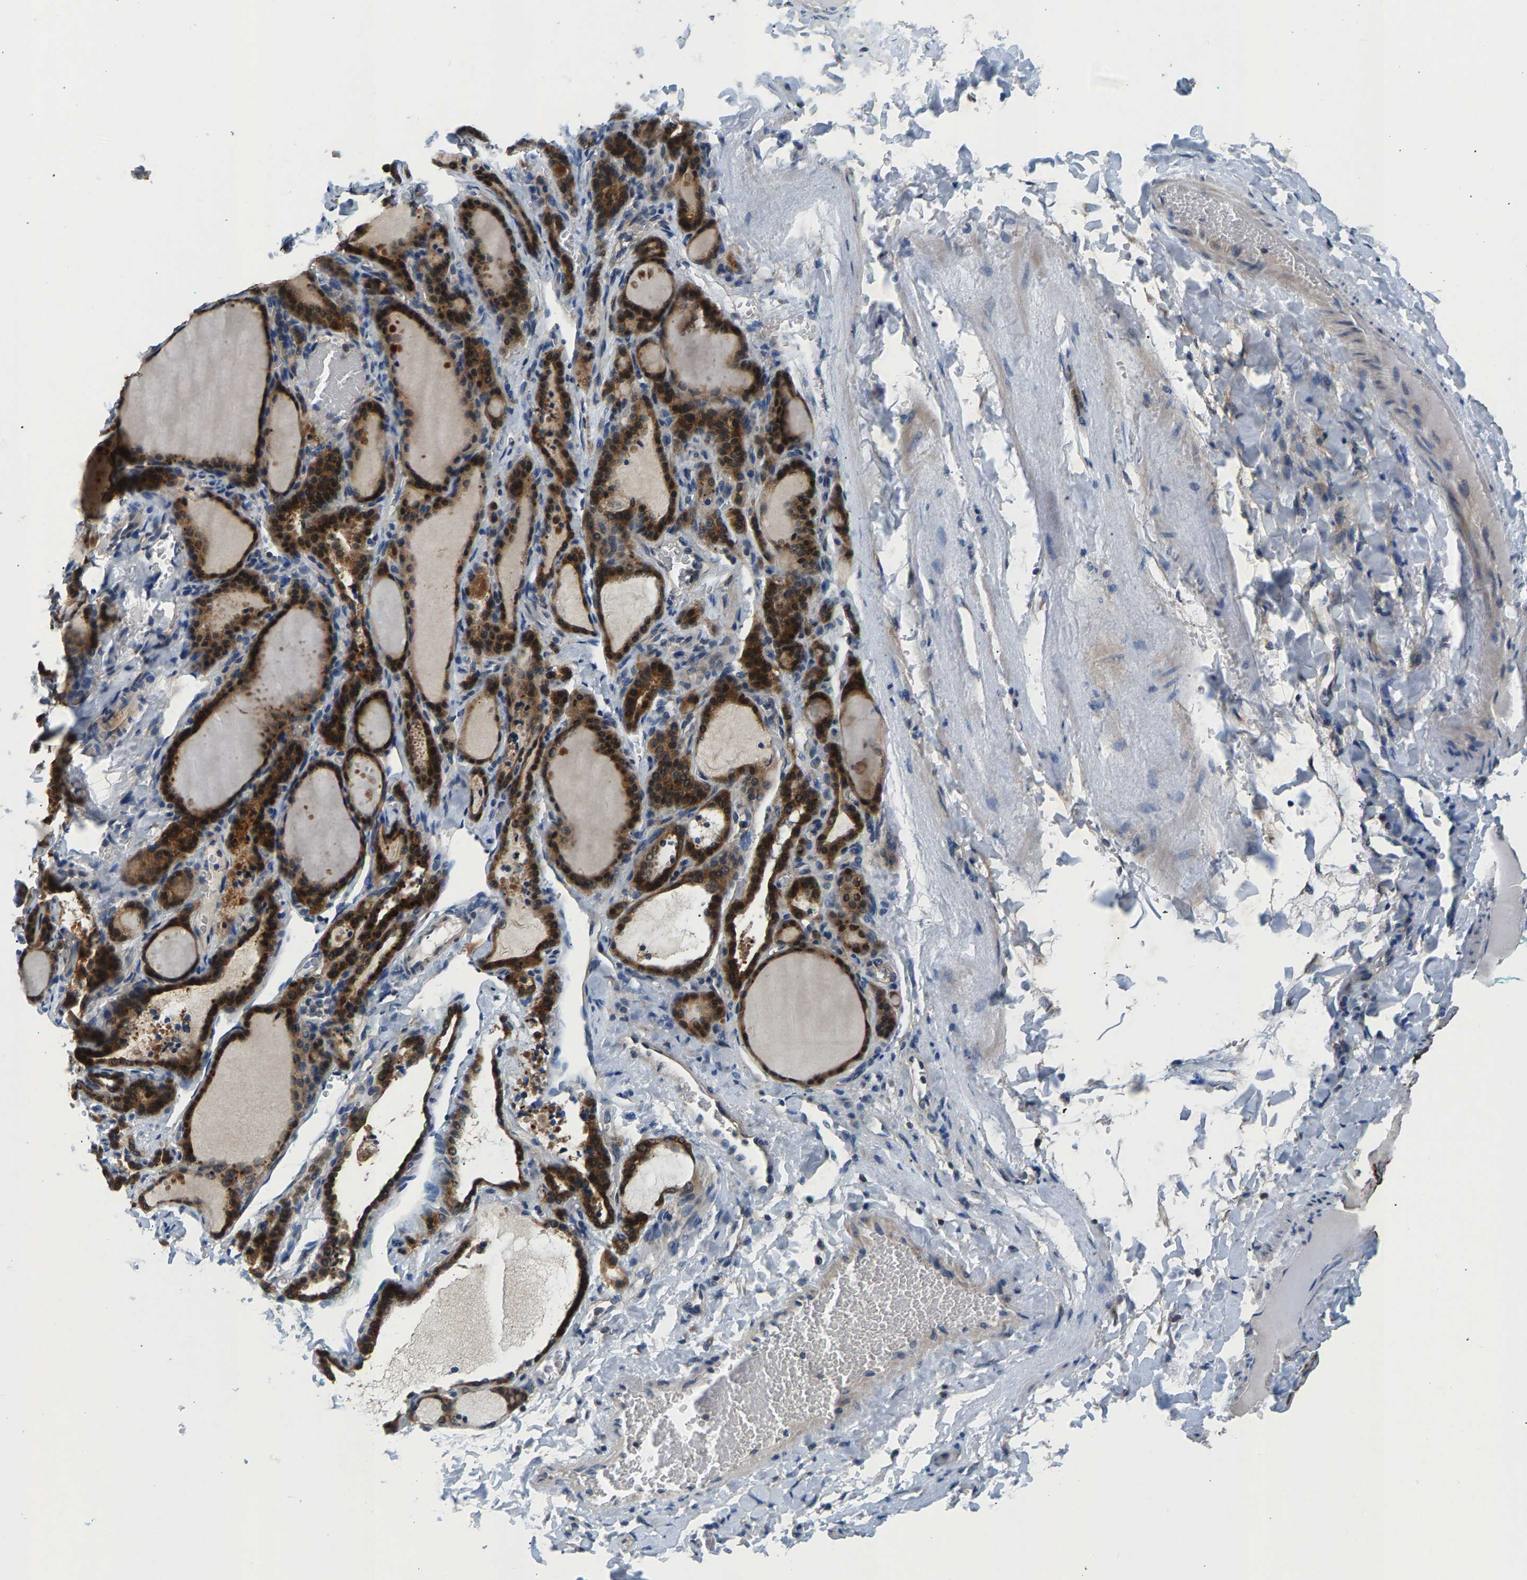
{"staining": {"intensity": "strong", "quantity": ">75%", "location": "cytoplasmic/membranous"}, "tissue": "thyroid gland", "cell_type": "Glandular cells", "image_type": "normal", "snomed": [{"axis": "morphology", "description": "Normal tissue, NOS"}, {"axis": "topography", "description": "Thyroid gland"}], "caption": "Benign thyroid gland was stained to show a protein in brown. There is high levels of strong cytoplasmic/membranous expression in about >75% of glandular cells.", "gene": "NT5C", "patient": {"sex": "female", "age": 28}}